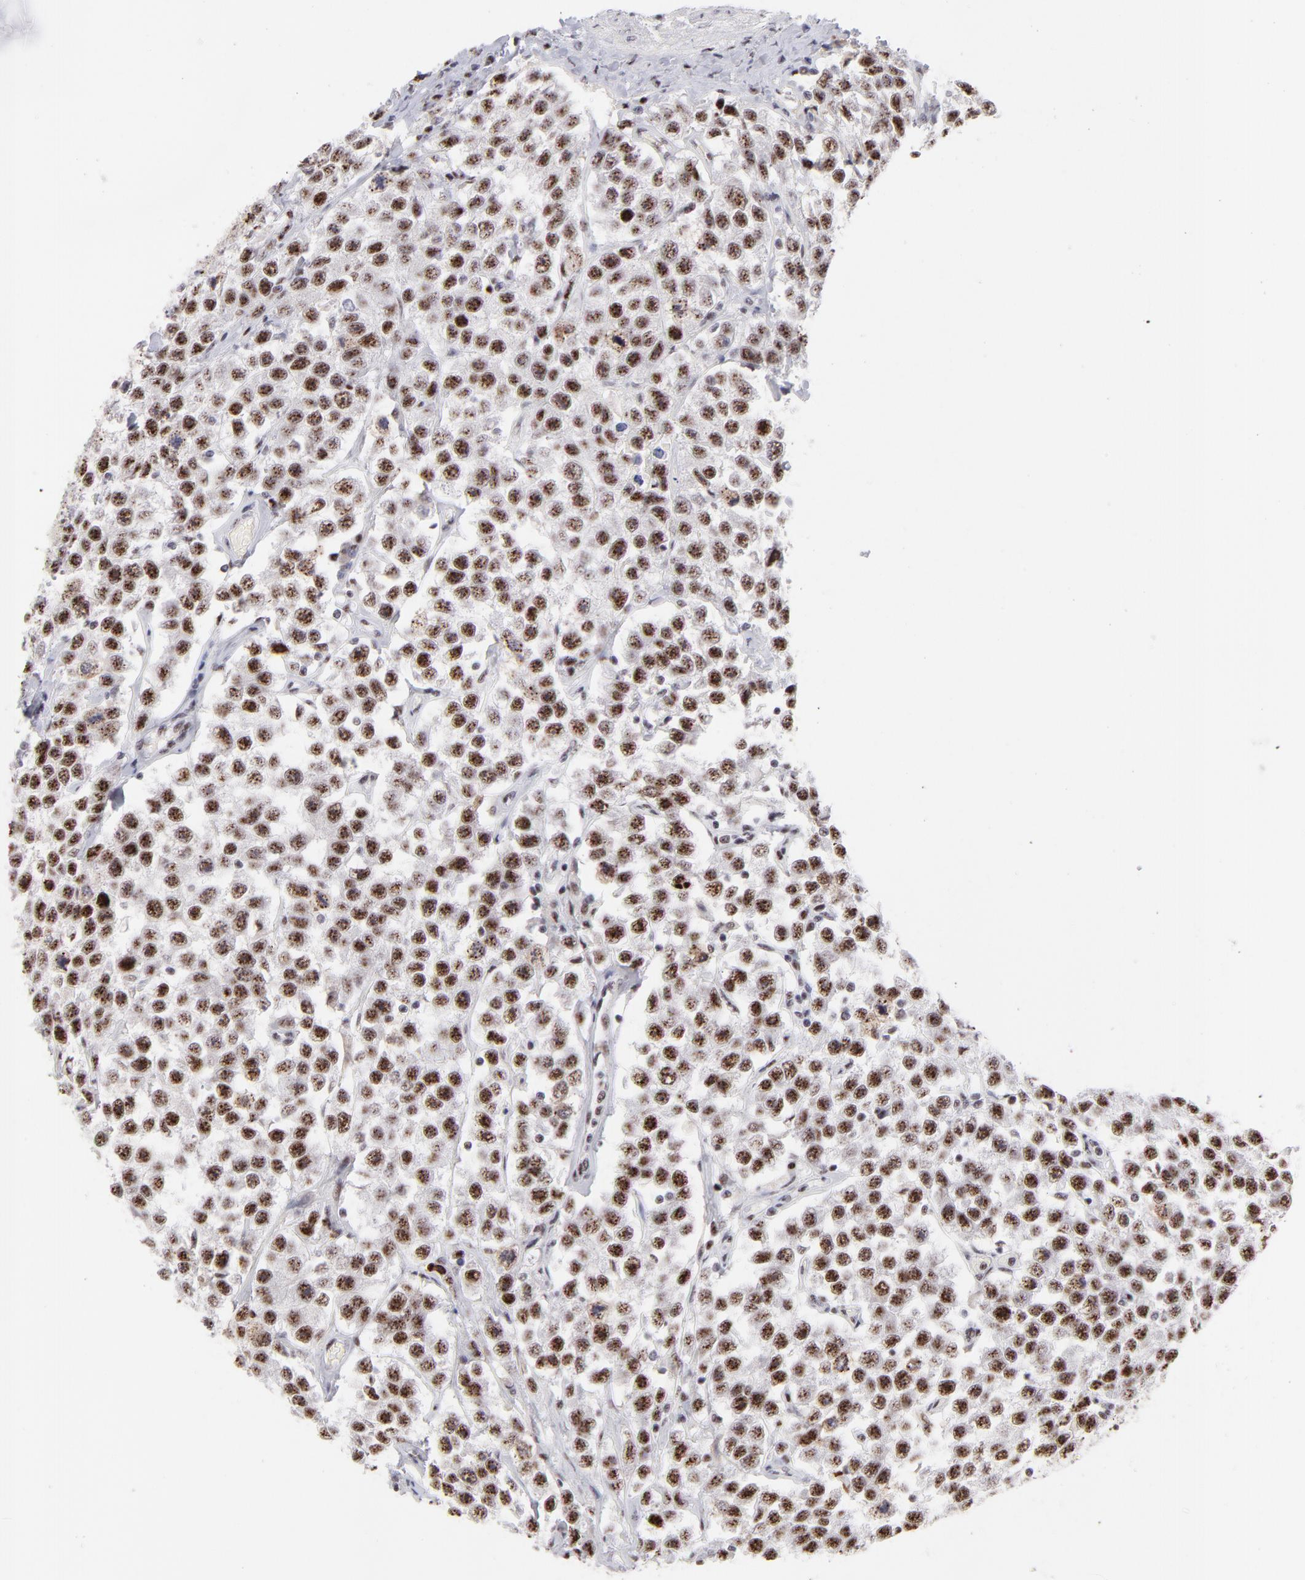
{"staining": {"intensity": "moderate", "quantity": ">75%", "location": "nuclear"}, "tissue": "testis cancer", "cell_type": "Tumor cells", "image_type": "cancer", "snomed": [{"axis": "morphology", "description": "Seminoma, NOS"}, {"axis": "topography", "description": "Testis"}], "caption": "A brown stain highlights moderate nuclear staining of a protein in human testis cancer (seminoma) tumor cells.", "gene": "CDC25C", "patient": {"sex": "male", "age": 52}}